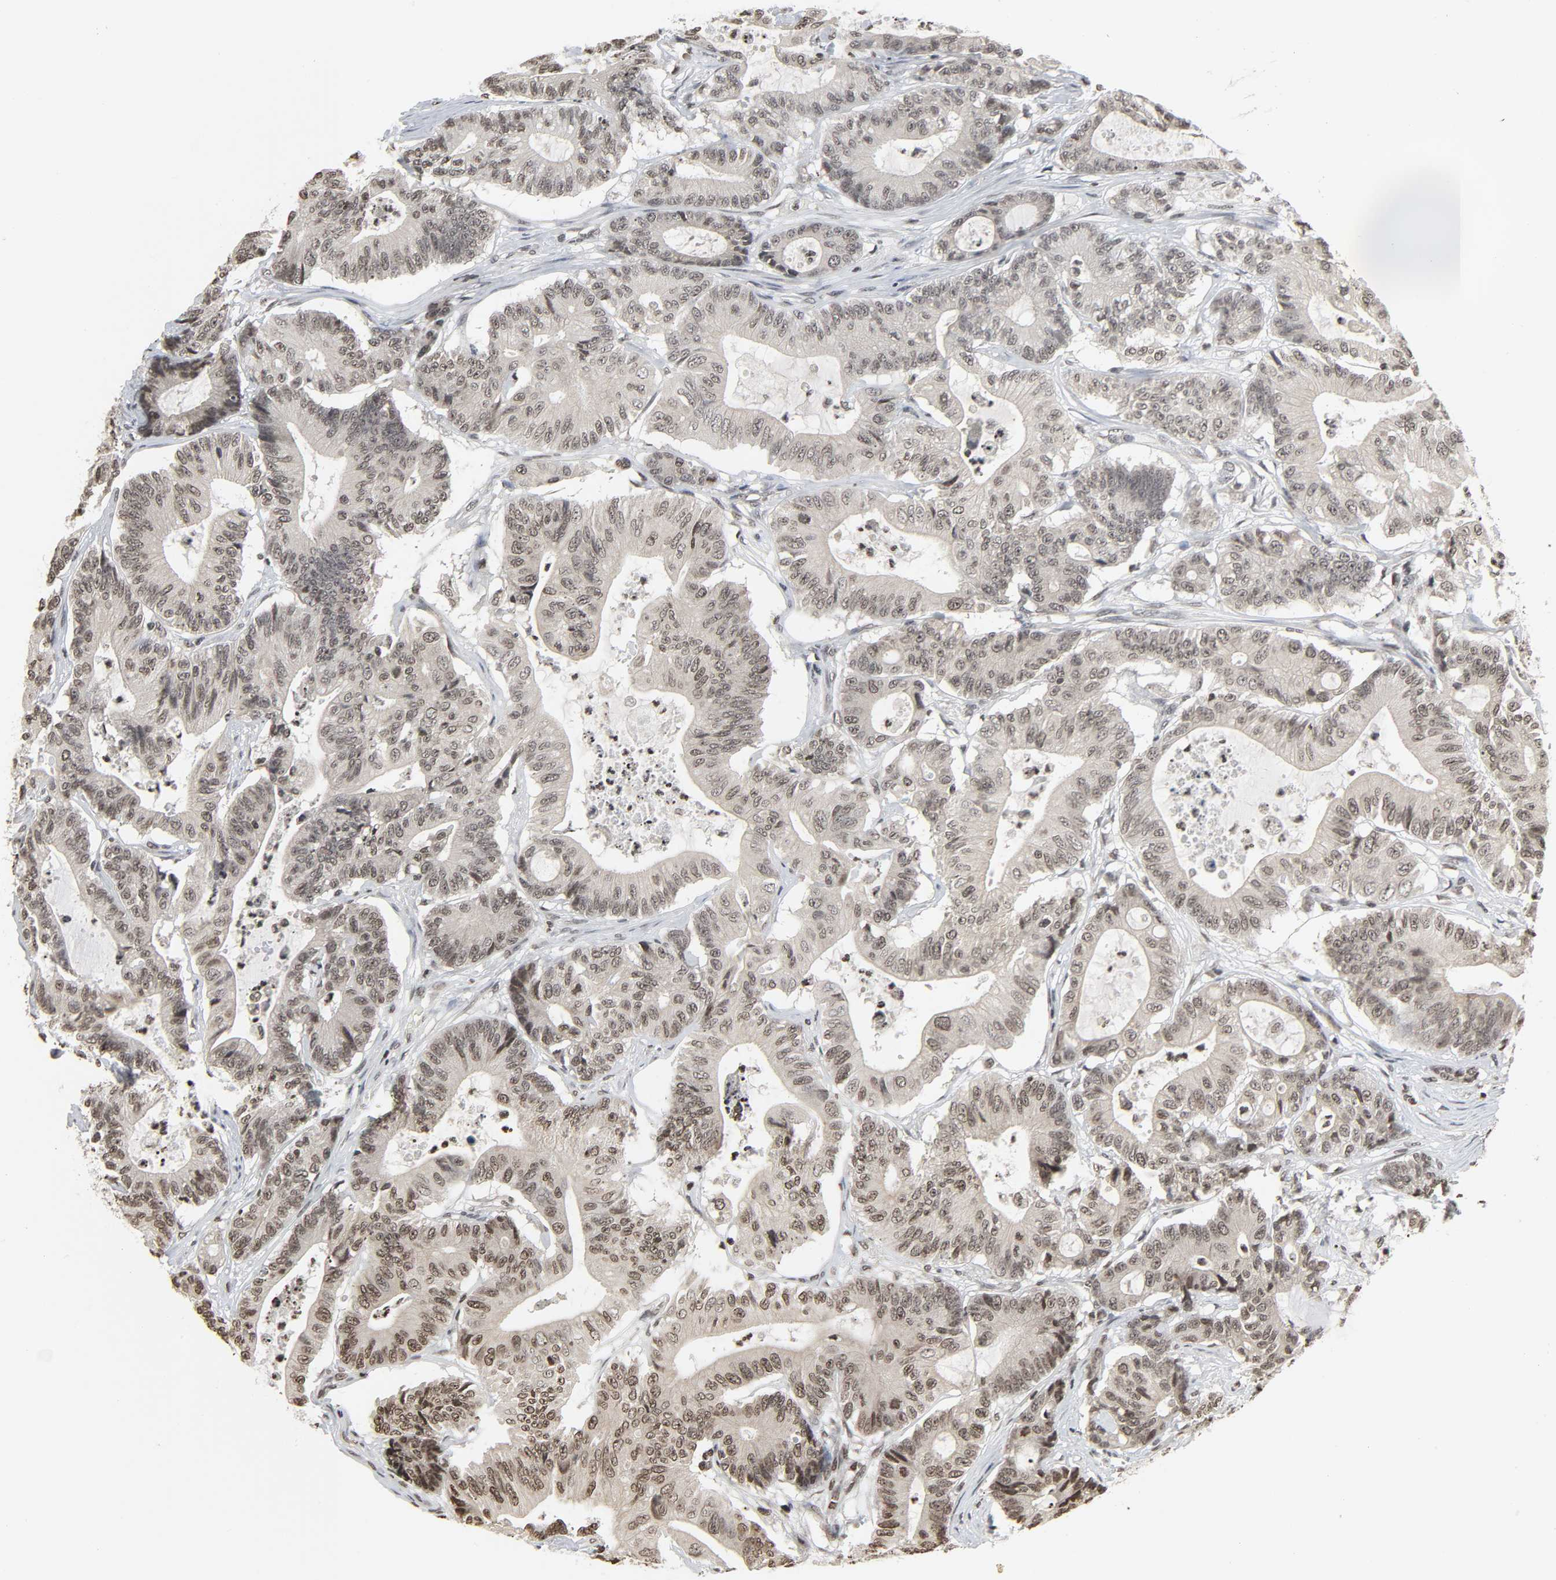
{"staining": {"intensity": "moderate", "quantity": ">75%", "location": "nuclear"}, "tissue": "colorectal cancer", "cell_type": "Tumor cells", "image_type": "cancer", "snomed": [{"axis": "morphology", "description": "Adenocarcinoma, NOS"}, {"axis": "topography", "description": "Colon"}], "caption": "Immunohistochemical staining of human colorectal cancer (adenocarcinoma) displays medium levels of moderate nuclear expression in approximately >75% of tumor cells.", "gene": "ELAVL1", "patient": {"sex": "female", "age": 84}}